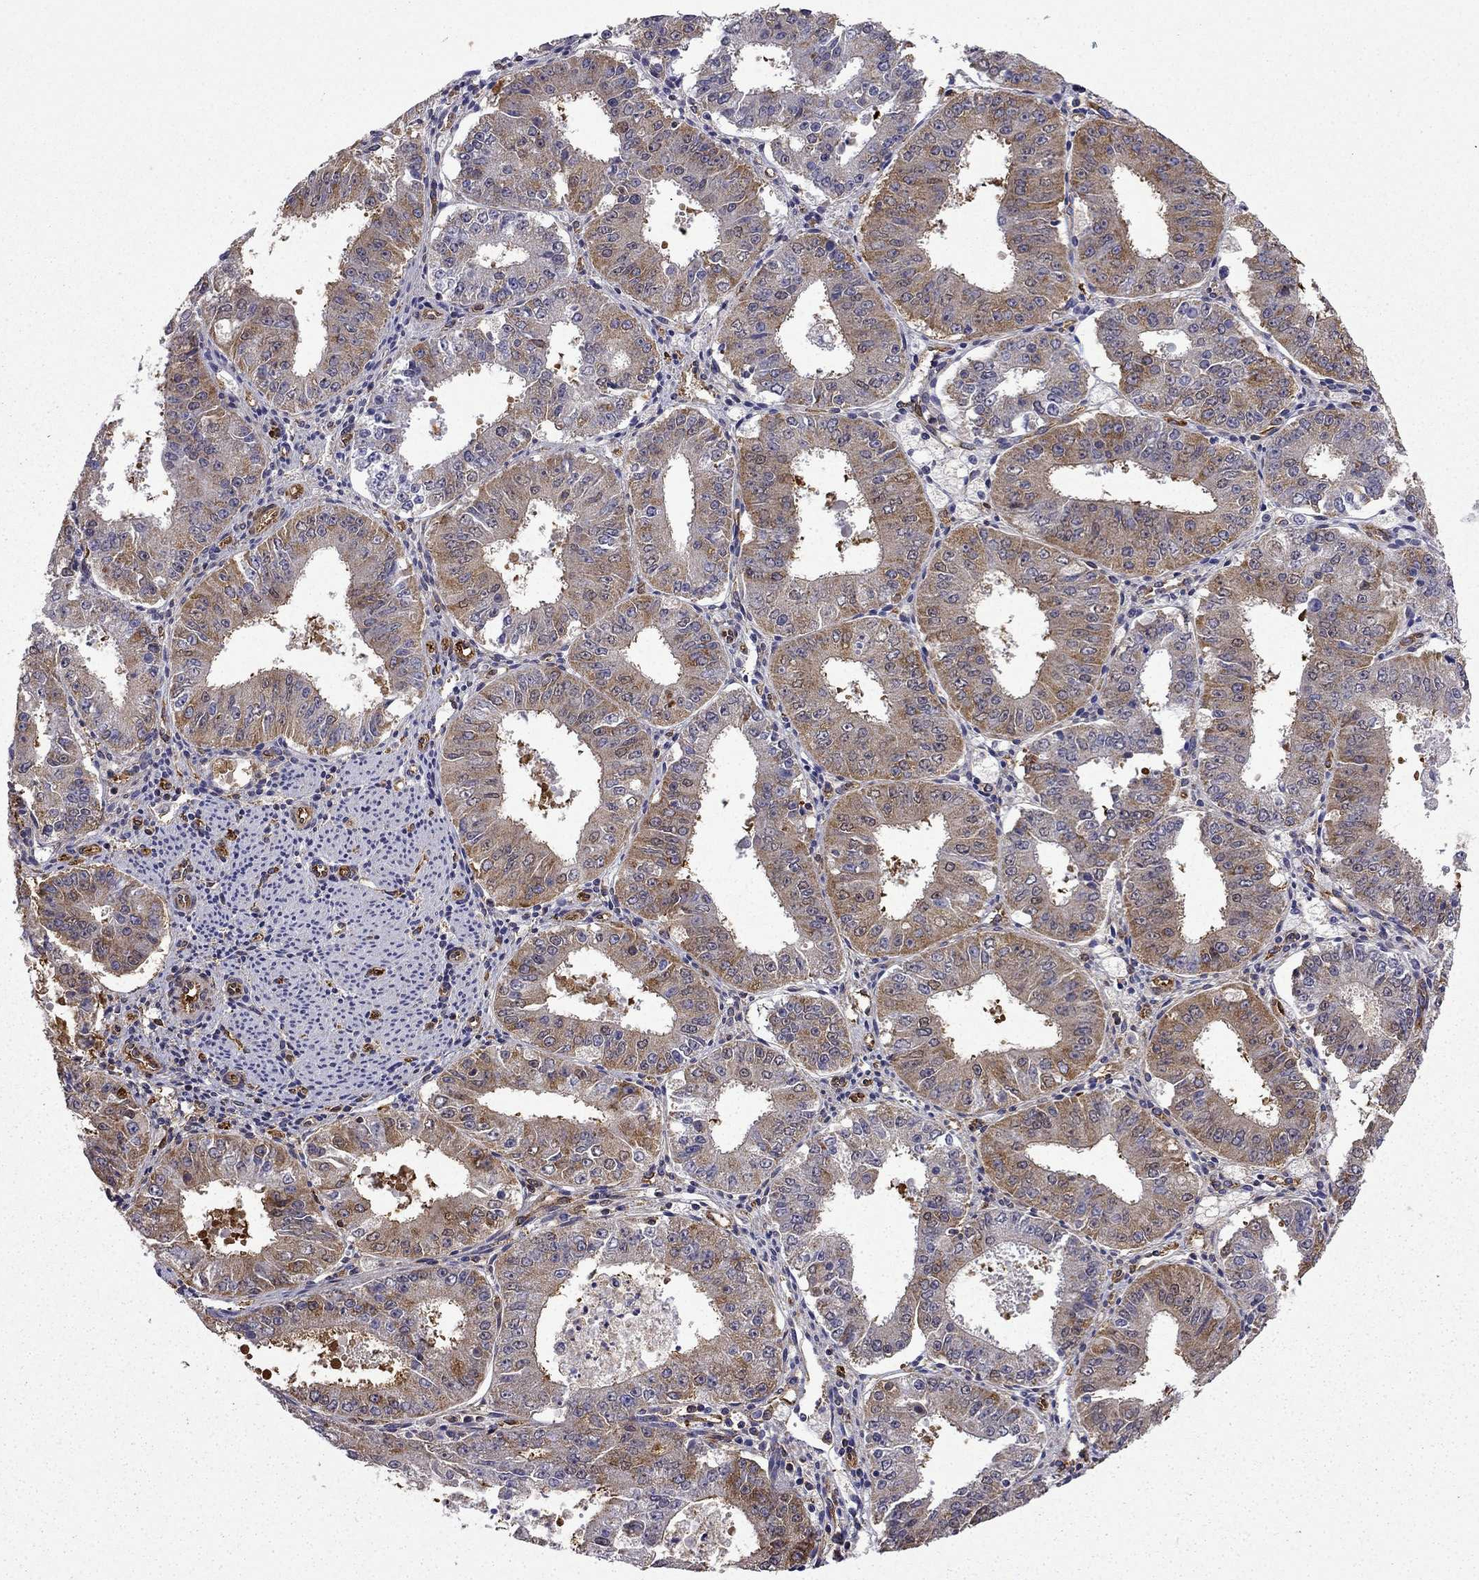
{"staining": {"intensity": "strong", "quantity": ">75%", "location": "cytoplasmic/membranous"}, "tissue": "ovarian cancer", "cell_type": "Tumor cells", "image_type": "cancer", "snomed": [{"axis": "morphology", "description": "Carcinoma, endometroid"}, {"axis": "topography", "description": "Ovary"}], "caption": "A photomicrograph showing strong cytoplasmic/membranous staining in about >75% of tumor cells in ovarian cancer, as visualized by brown immunohistochemical staining.", "gene": "MAP4", "patient": {"sex": "female", "age": 42}}